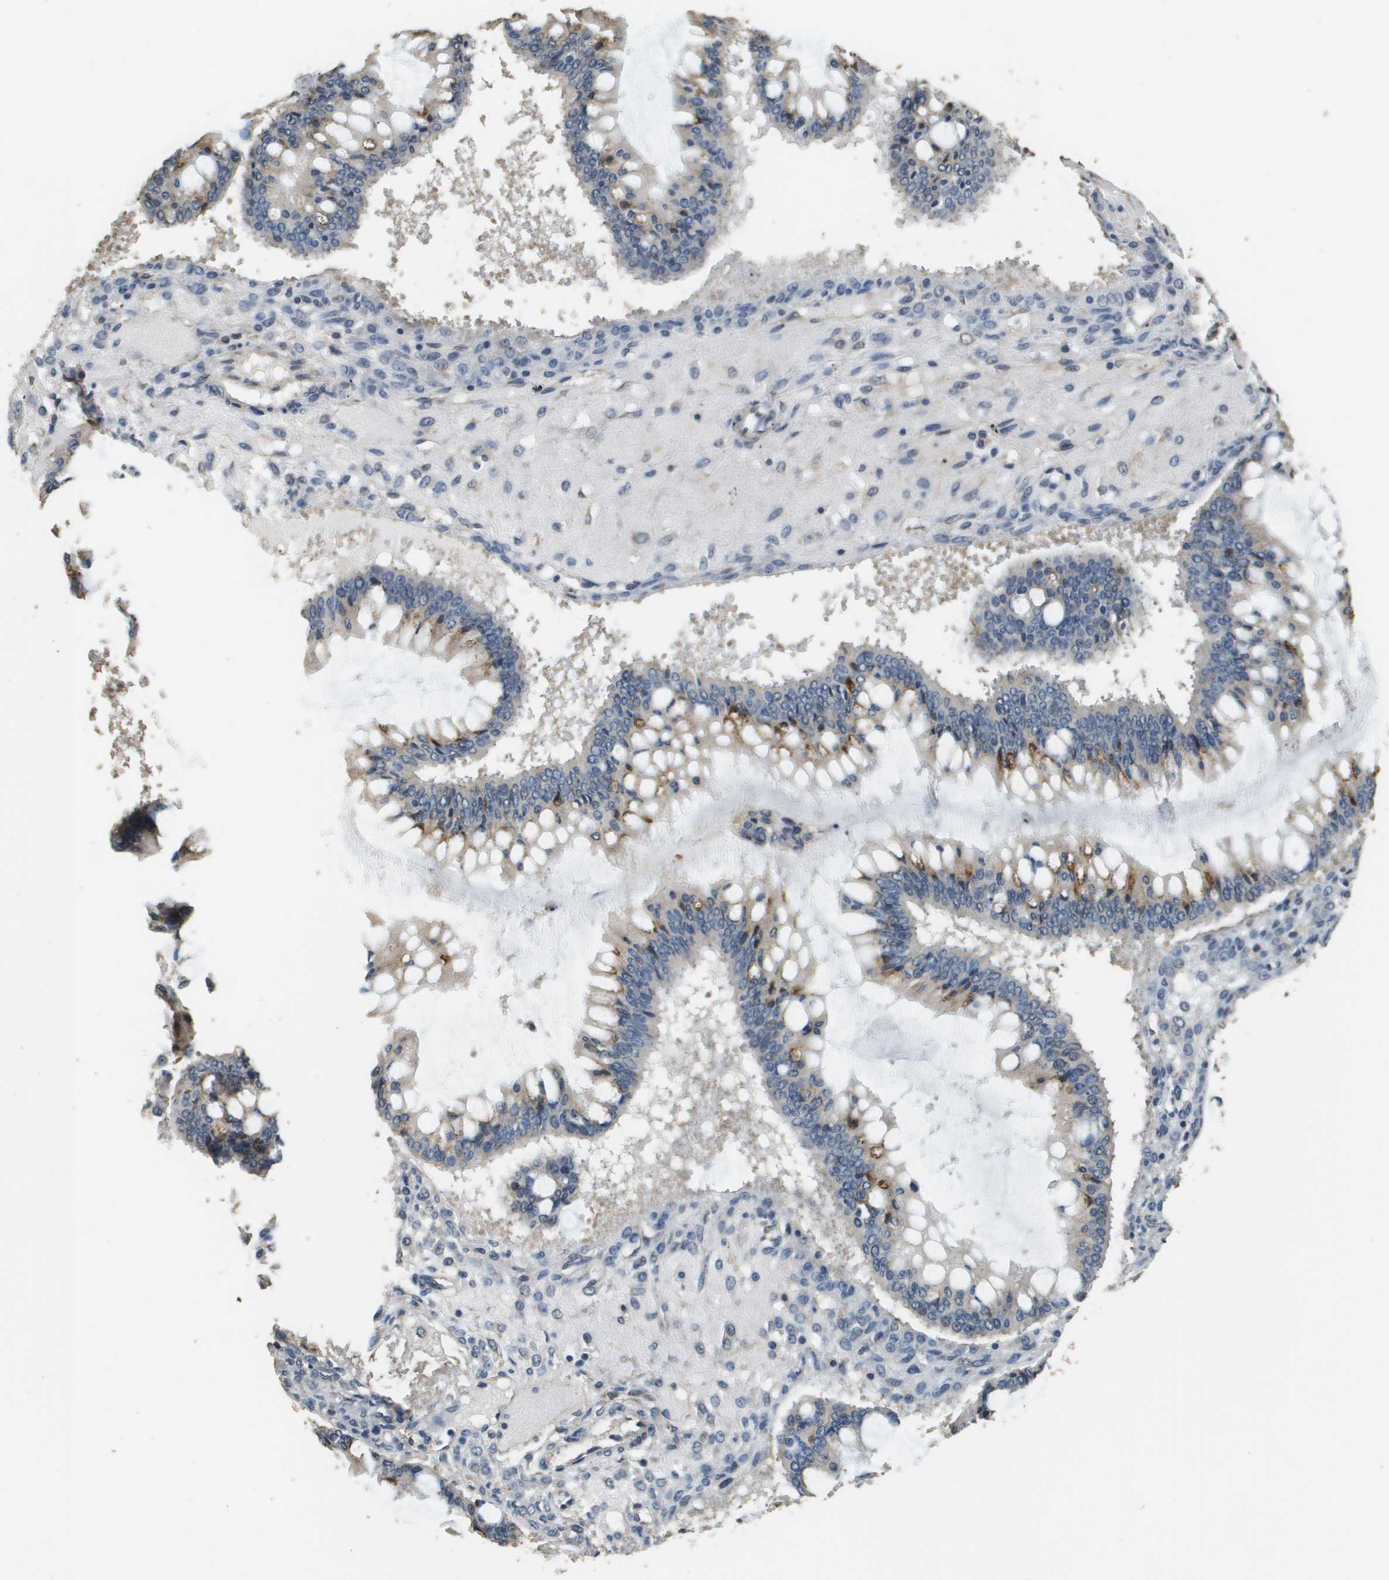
{"staining": {"intensity": "negative", "quantity": "none", "location": "none"}, "tissue": "ovarian cancer", "cell_type": "Tumor cells", "image_type": "cancer", "snomed": [{"axis": "morphology", "description": "Cystadenocarcinoma, mucinous, NOS"}, {"axis": "topography", "description": "Ovary"}], "caption": "This is an immunohistochemistry histopathology image of human mucinous cystadenocarcinoma (ovarian). There is no expression in tumor cells.", "gene": "RAB6B", "patient": {"sex": "female", "age": 73}}